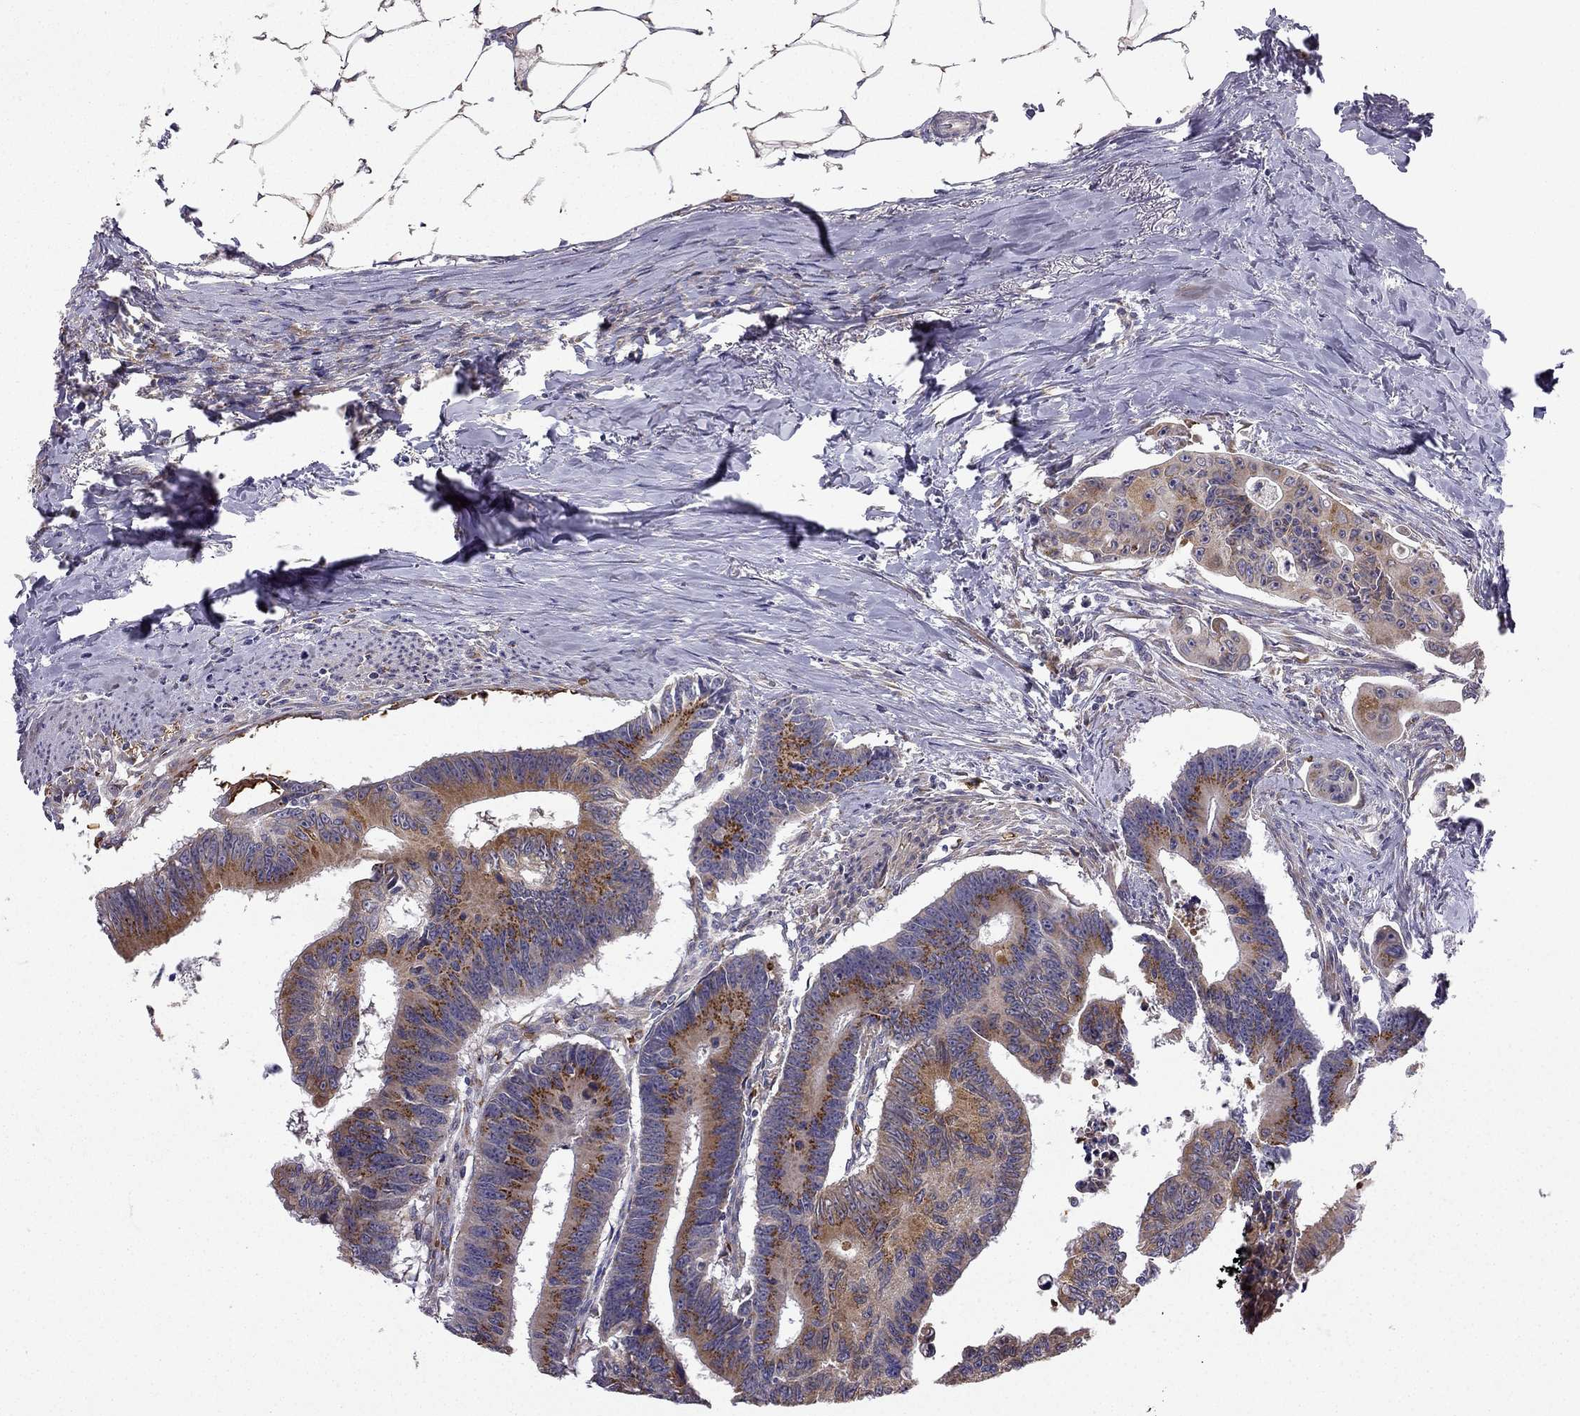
{"staining": {"intensity": "strong", "quantity": "25%-75%", "location": "cytoplasmic/membranous"}, "tissue": "colorectal cancer", "cell_type": "Tumor cells", "image_type": "cancer", "snomed": [{"axis": "morphology", "description": "Adenocarcinoma, NOS"}, {"axis": "topography", "description": "Colon"}], "caption": "Tumor cells reveal high levels of strong cytoplasmic/membranous staining in approximately 25%-75% of cells in human colorectal cancer (adenocarcinoma).", "gene": "B4GALT7", "patient": {"sex": "male", "age": 70}}